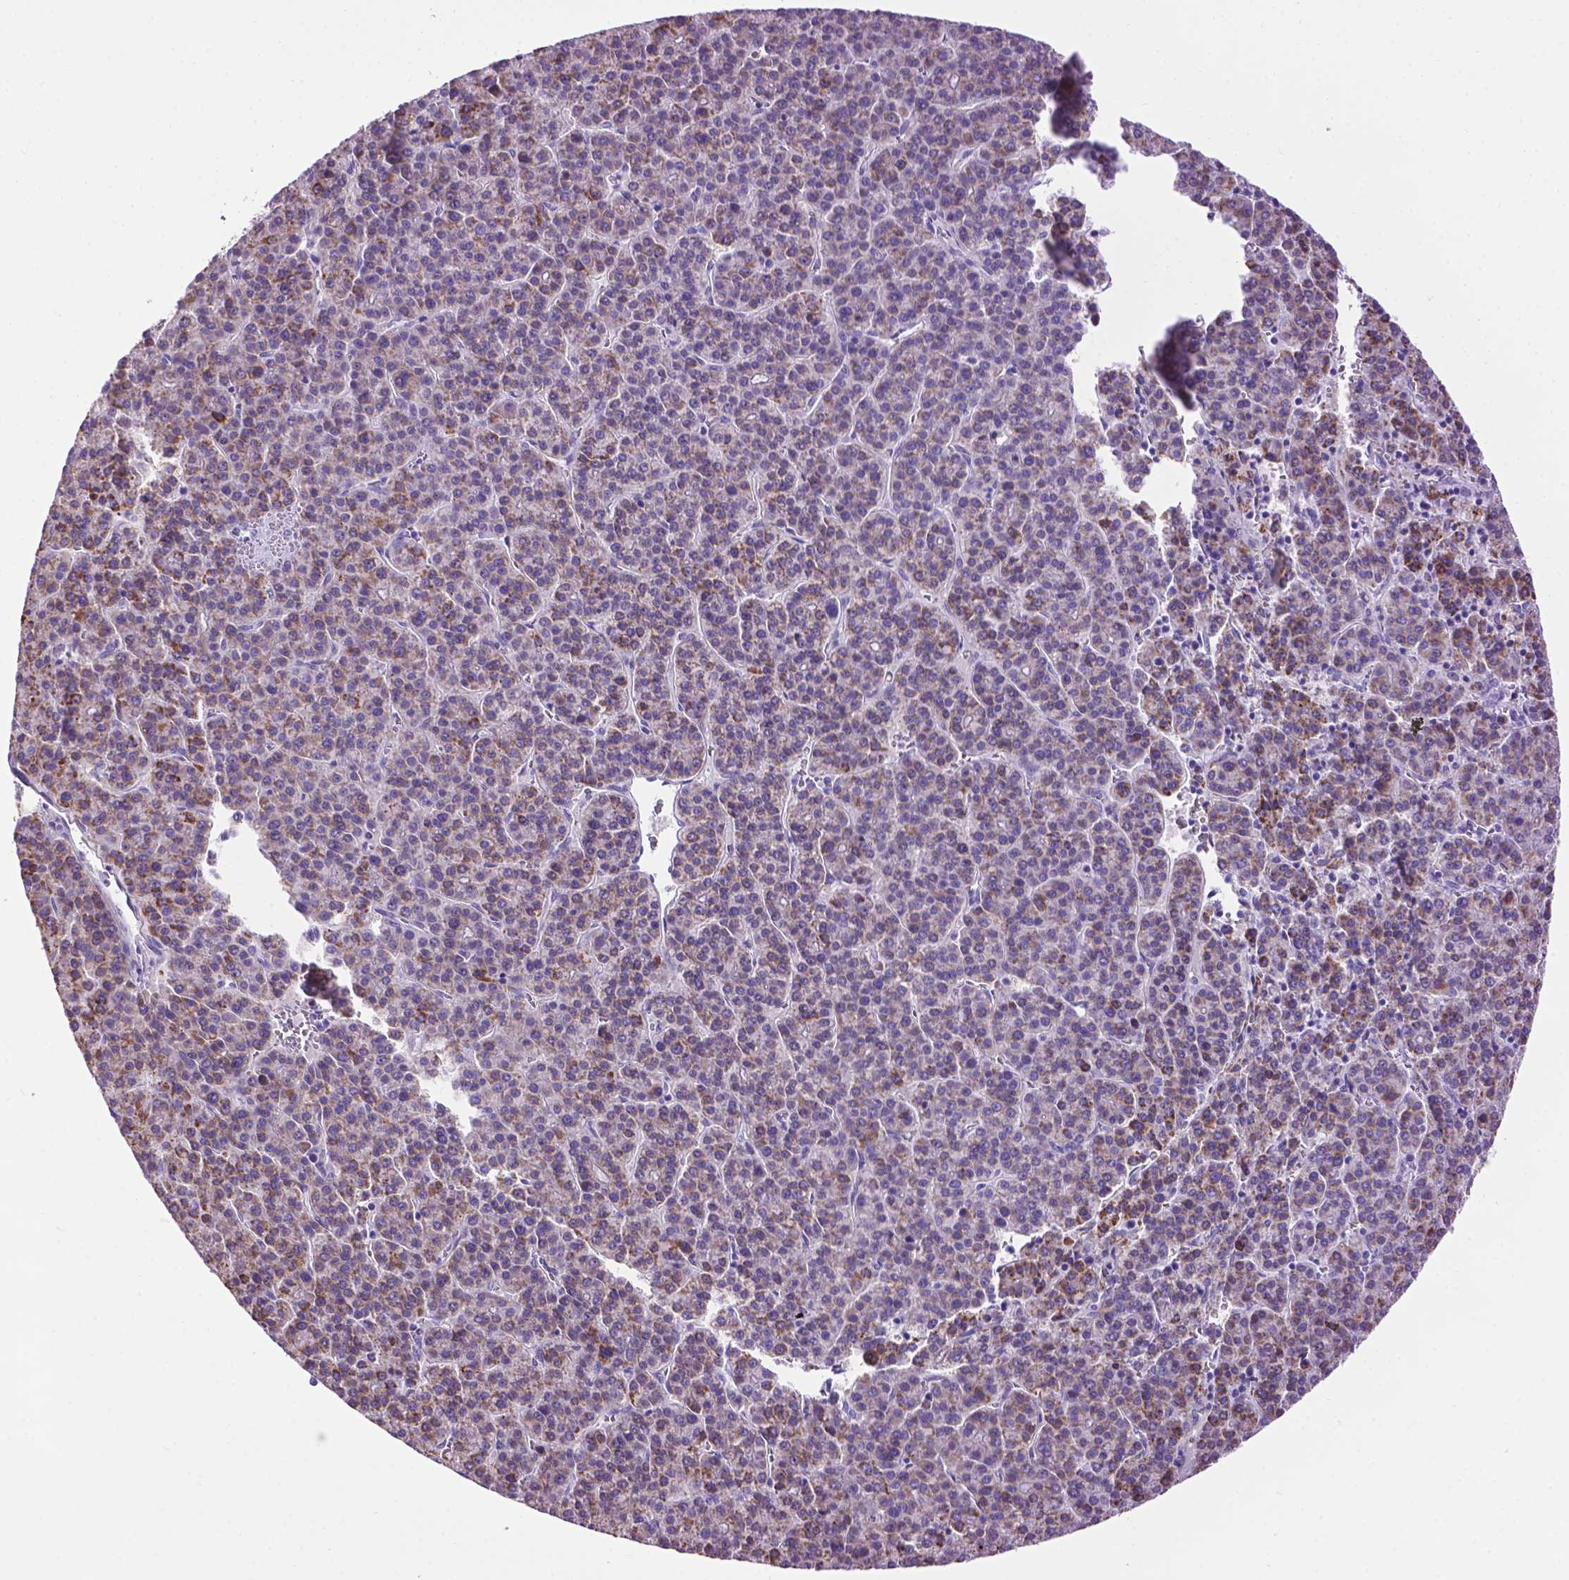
{"staining": {"intensity": "weak", "quantity": ">75%", "location": "cytoplasmic/membranous"}, "tissue": "liver cancer", "cell_type": "Tumor cells", "image_type": "cancer", "snomed": [{"axis": "morphology", "description": "Carcinoma, Hepatocellular, NOS"}, {"axis": "topography", "description": "Liver"}], "caption": "Immunohistochemistry of liver cancer shows low levels of weak cytoplasmic/membranous positivity in about >75% of tumor cells.", "gene": "TMEM132E", "patient": {"sex": "female", "age": 58}}